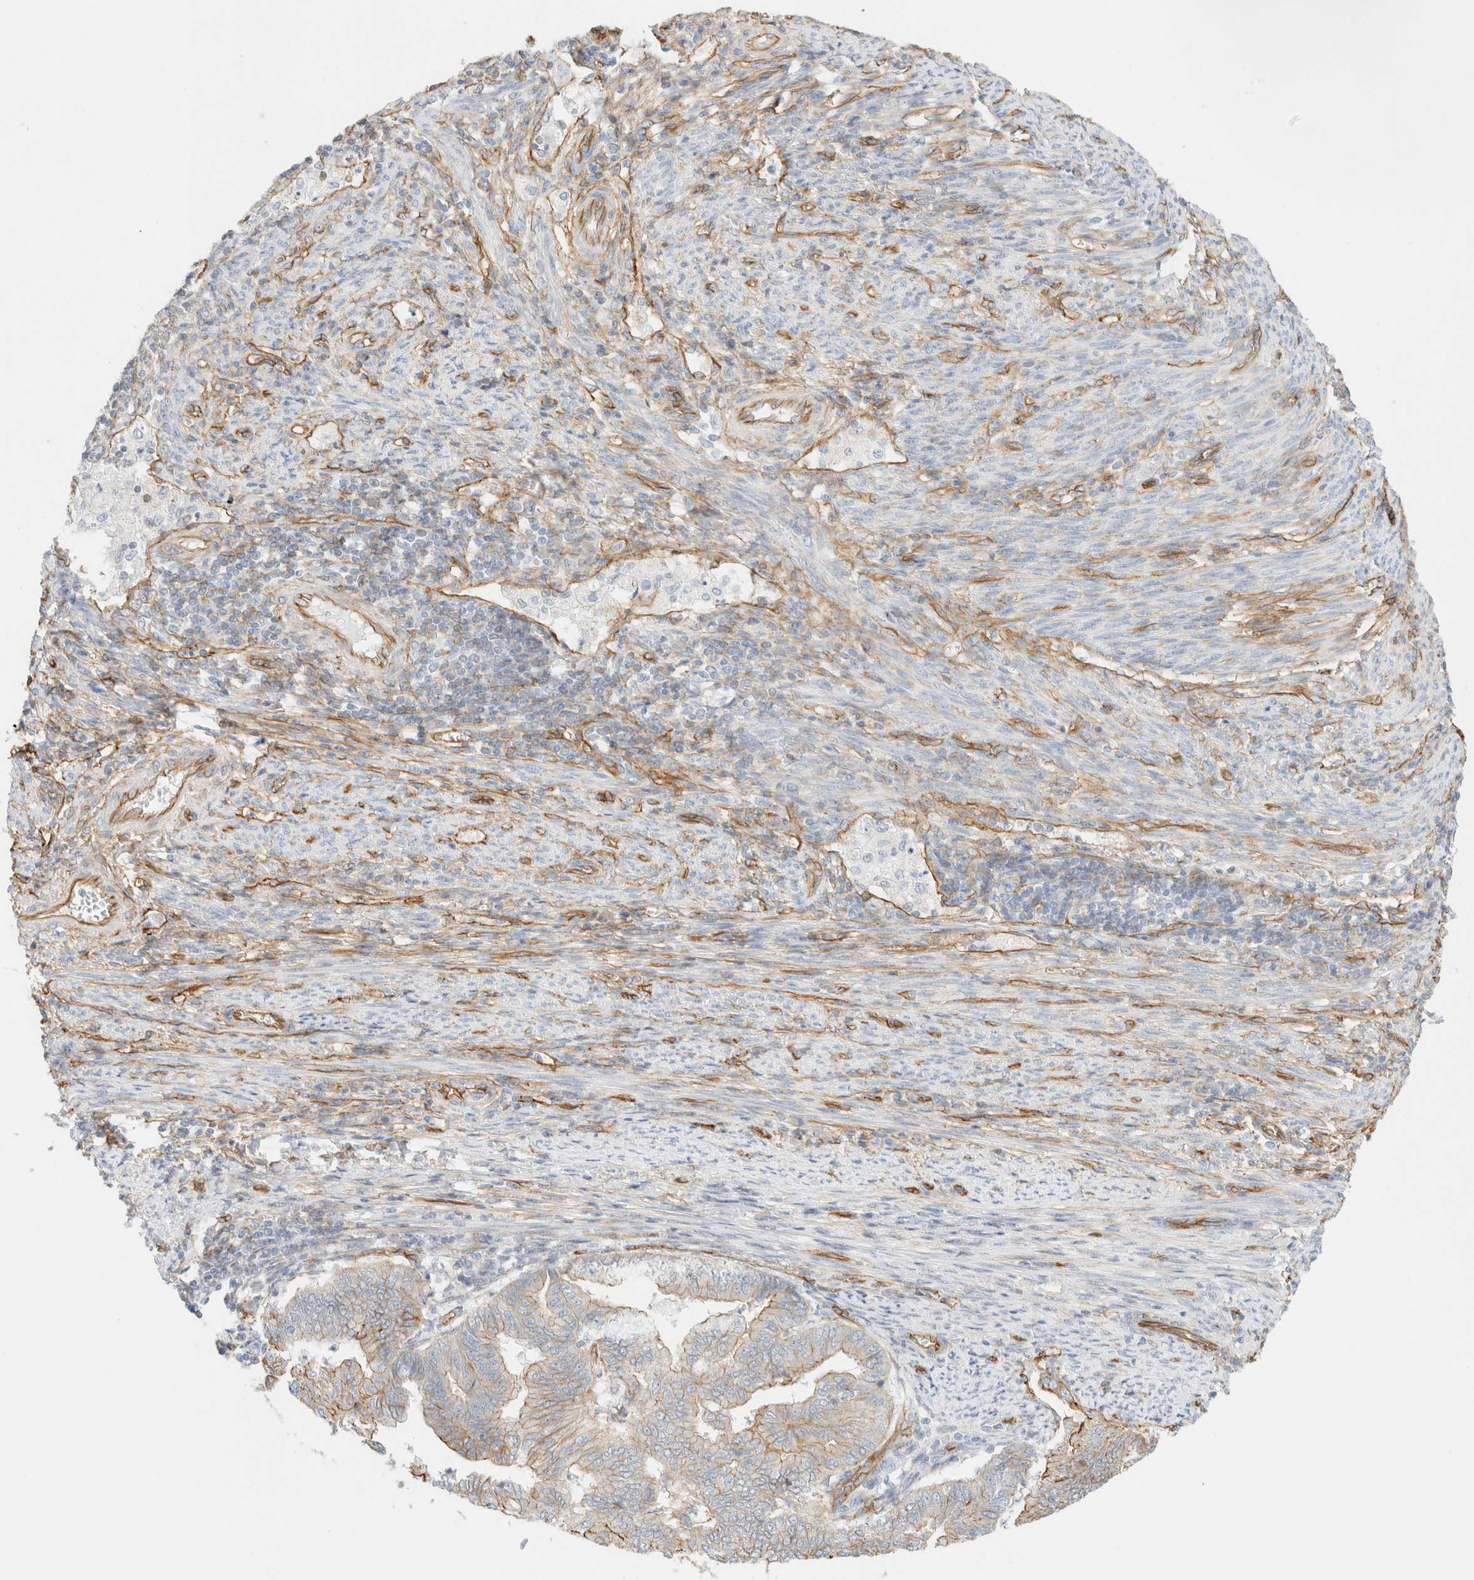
{"staining": {"intensity": "moderate", "quantity": ">75%", "location": "cytoplasmic/membranous"}, "tissue": "endometrial cancer", "cell_type": "Tumor cells", "image_type": "cancer", "snomed": [{"axis": "morphology", "description": "Polyp, NOS"}, {"axis": "morphology", "description": "Adenocarcinoma, NOS"}, {"axis": "morphology", "description": "Adenoma, NOS"}, {"axis": "topography", "description": "Endometrium"}], "caption": "Immunohistochemical staining of endometrial cancer (adenoma) shows medium levels of moderate cytoplasmic/membranous protein positivity in about >75% of tumor cells.", "gene": "CYB5R4", "patient": {"sex": "female", "age": 79}}